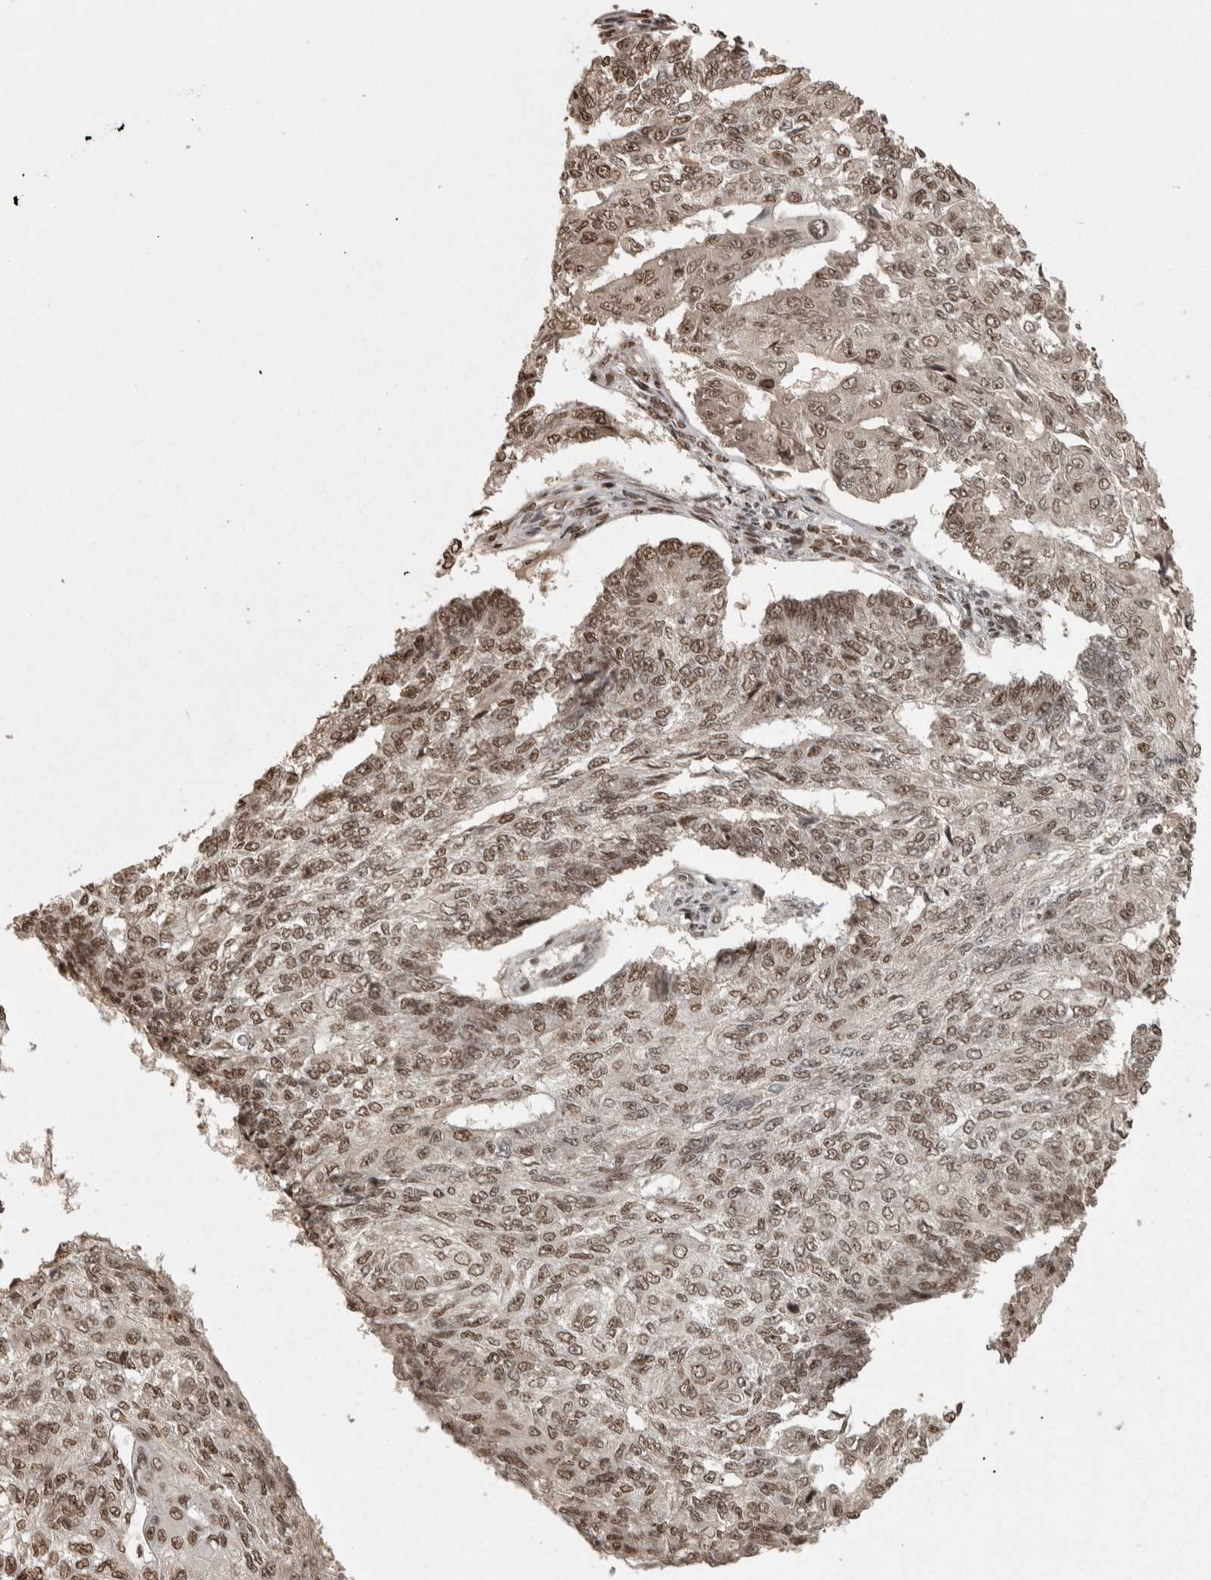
{"staining": {"intensity": "moderate", "quantity": ">75%", "location": "nuclear"}, "tissue": "endometrial cancer", "cell_type": "Tumor cells", "image_type": "cancer", "snomed": [{"axis": "morphology", "description": "Adenocarcinoma, NOS"}, {"axis": "topography", "description": "Endometrium"}], "caption": "Immunohistochemical staining of endometrial cancer (adenocarcinoma) reveals moderate nuclear protein staining in about >75% of tumor cells. The protein of interest is shown in brown color, while the nuclei are stained blue.", "gene": "ZFHX4", "patient": {"sex": "female", "age": 32}}